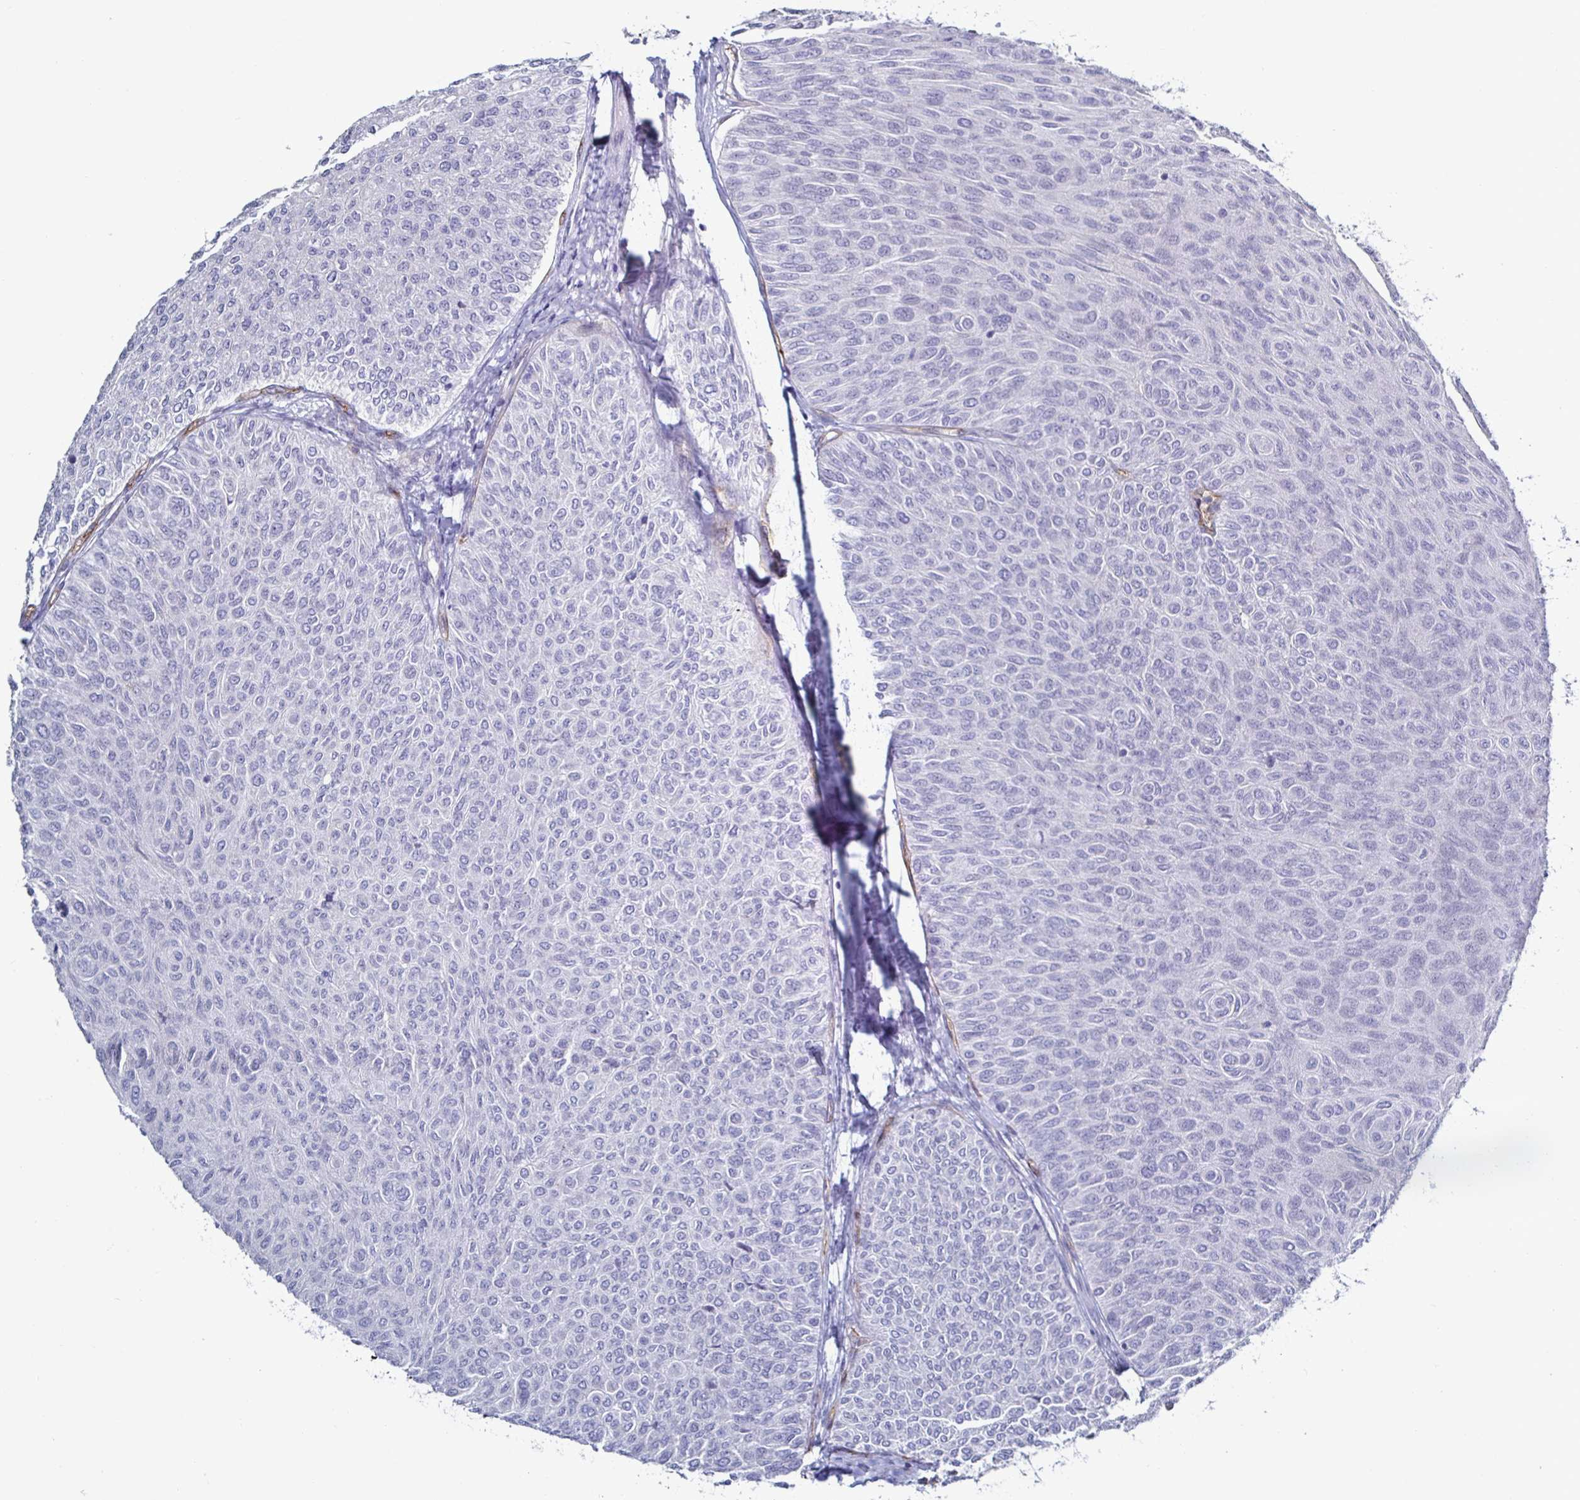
{"staining": {"intensity": "negative", "quantity": "none", "location": "none"}, "tissue": "urothelial cancer", "cell_type": "Tumor cells", "image_type": "cancer", "snomed": [{"axis": "morphology", "description": "Urothelial carcinoma, Low grade"}, {"axis": "topography", "description": "Urinary bladder"}], "caption": "DAB (3,3'-diaminobenzidine) immunohistochemical staining of urothelial carcinoma (low-grade) reveals no significant positivity in tumor cells.", "gene": "ACSBG2", "patient": {"sex": "male", "age": 78}}